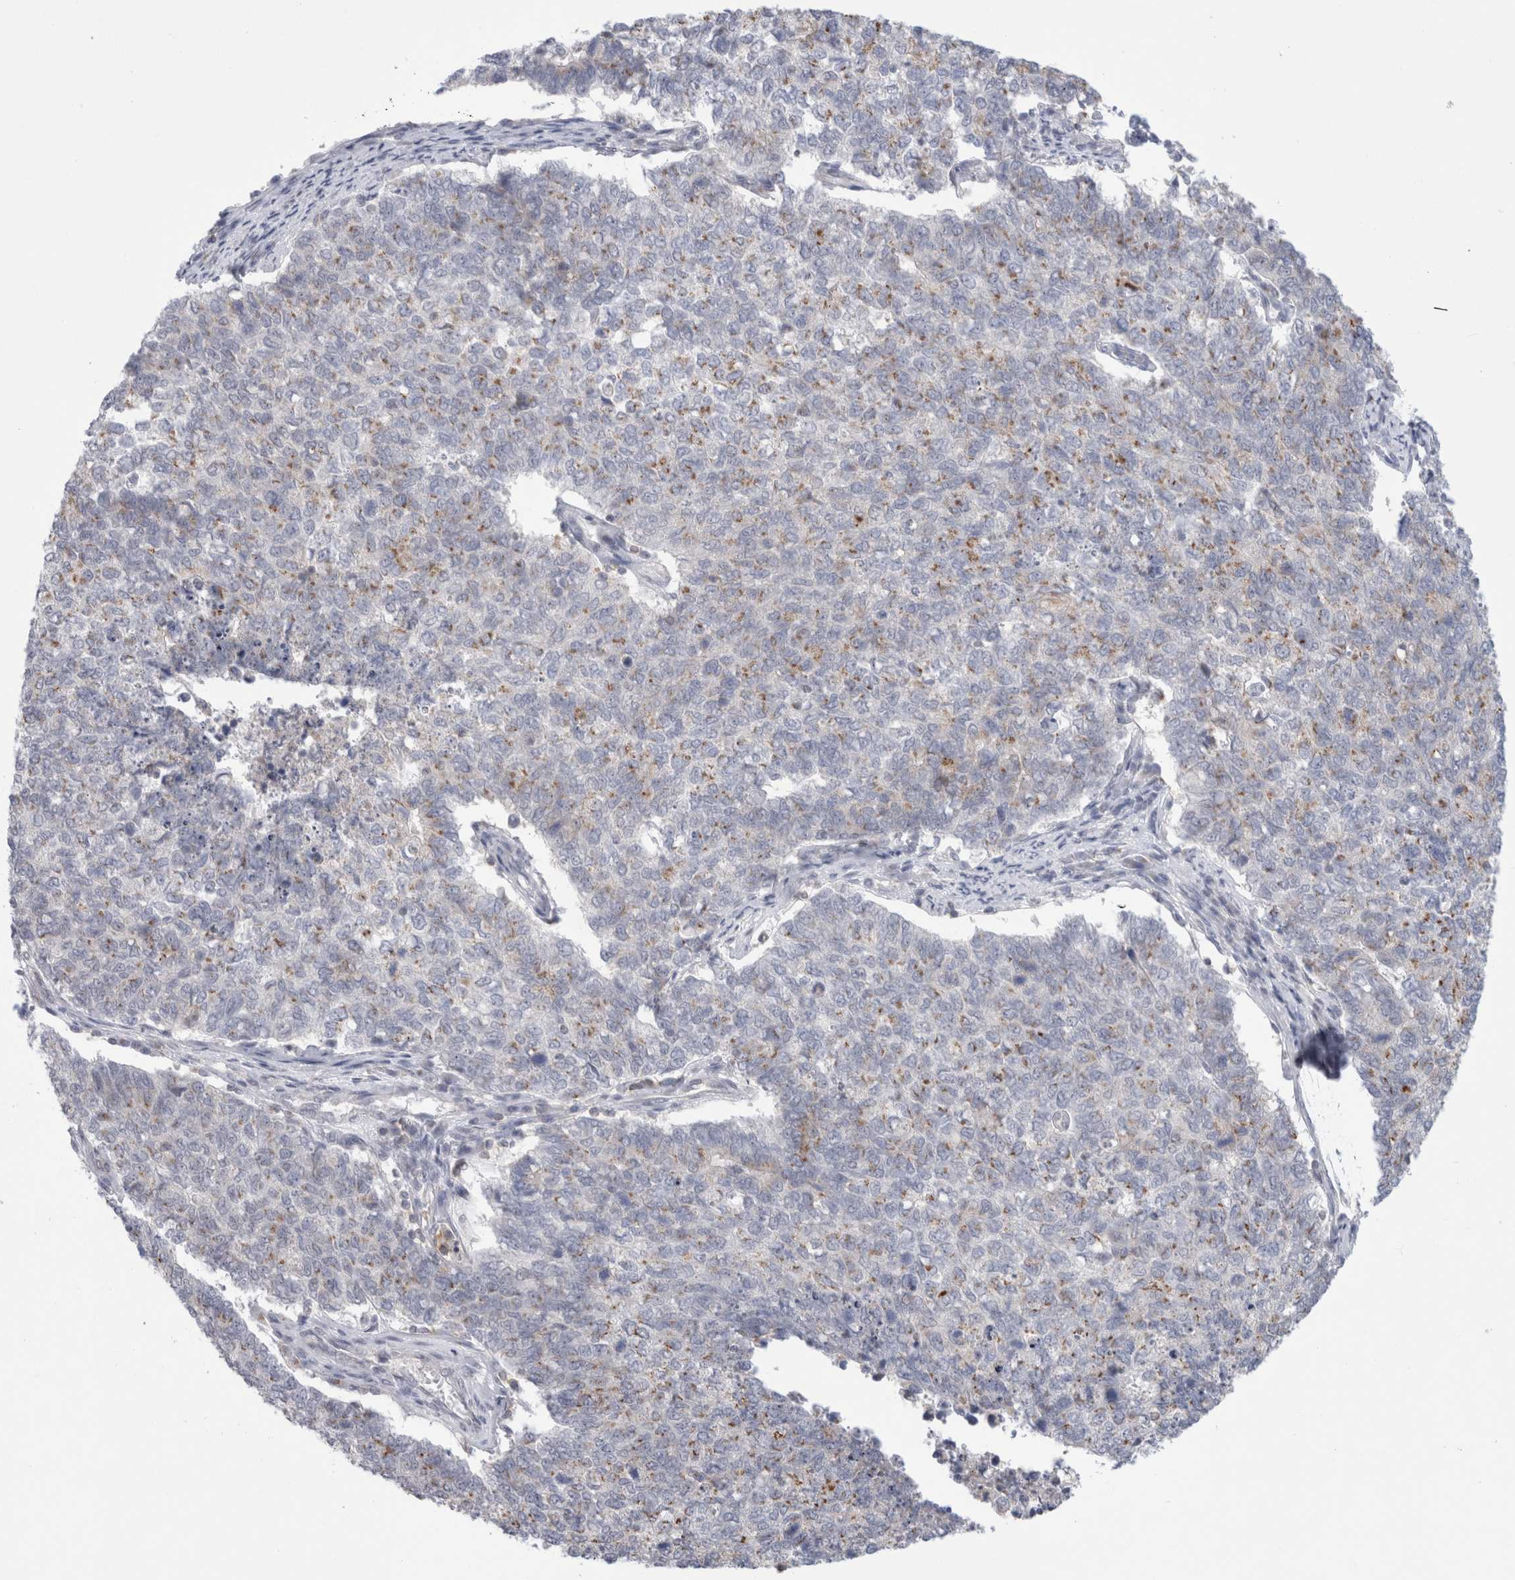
{"staining": {"intensity": "weak", "quantity": "25%-75%", "location": "cytoplasmic/membranous"}, "tissue": "cervical cancer", "cell_type": "Tumor cells", "image_type": "cancer", "snomed": [{"axis": "morphology", "description": "Squamous cell carcinoma, NOS"}, {"axis": "topography", "description": "Cervix"}], "caption": "Squamous cell carcinoma (cervical) stained with a protein marker shows weak staining in tumor cells.", "gene": "CERS5", "patient": {"sex": "female", "age": 63}}